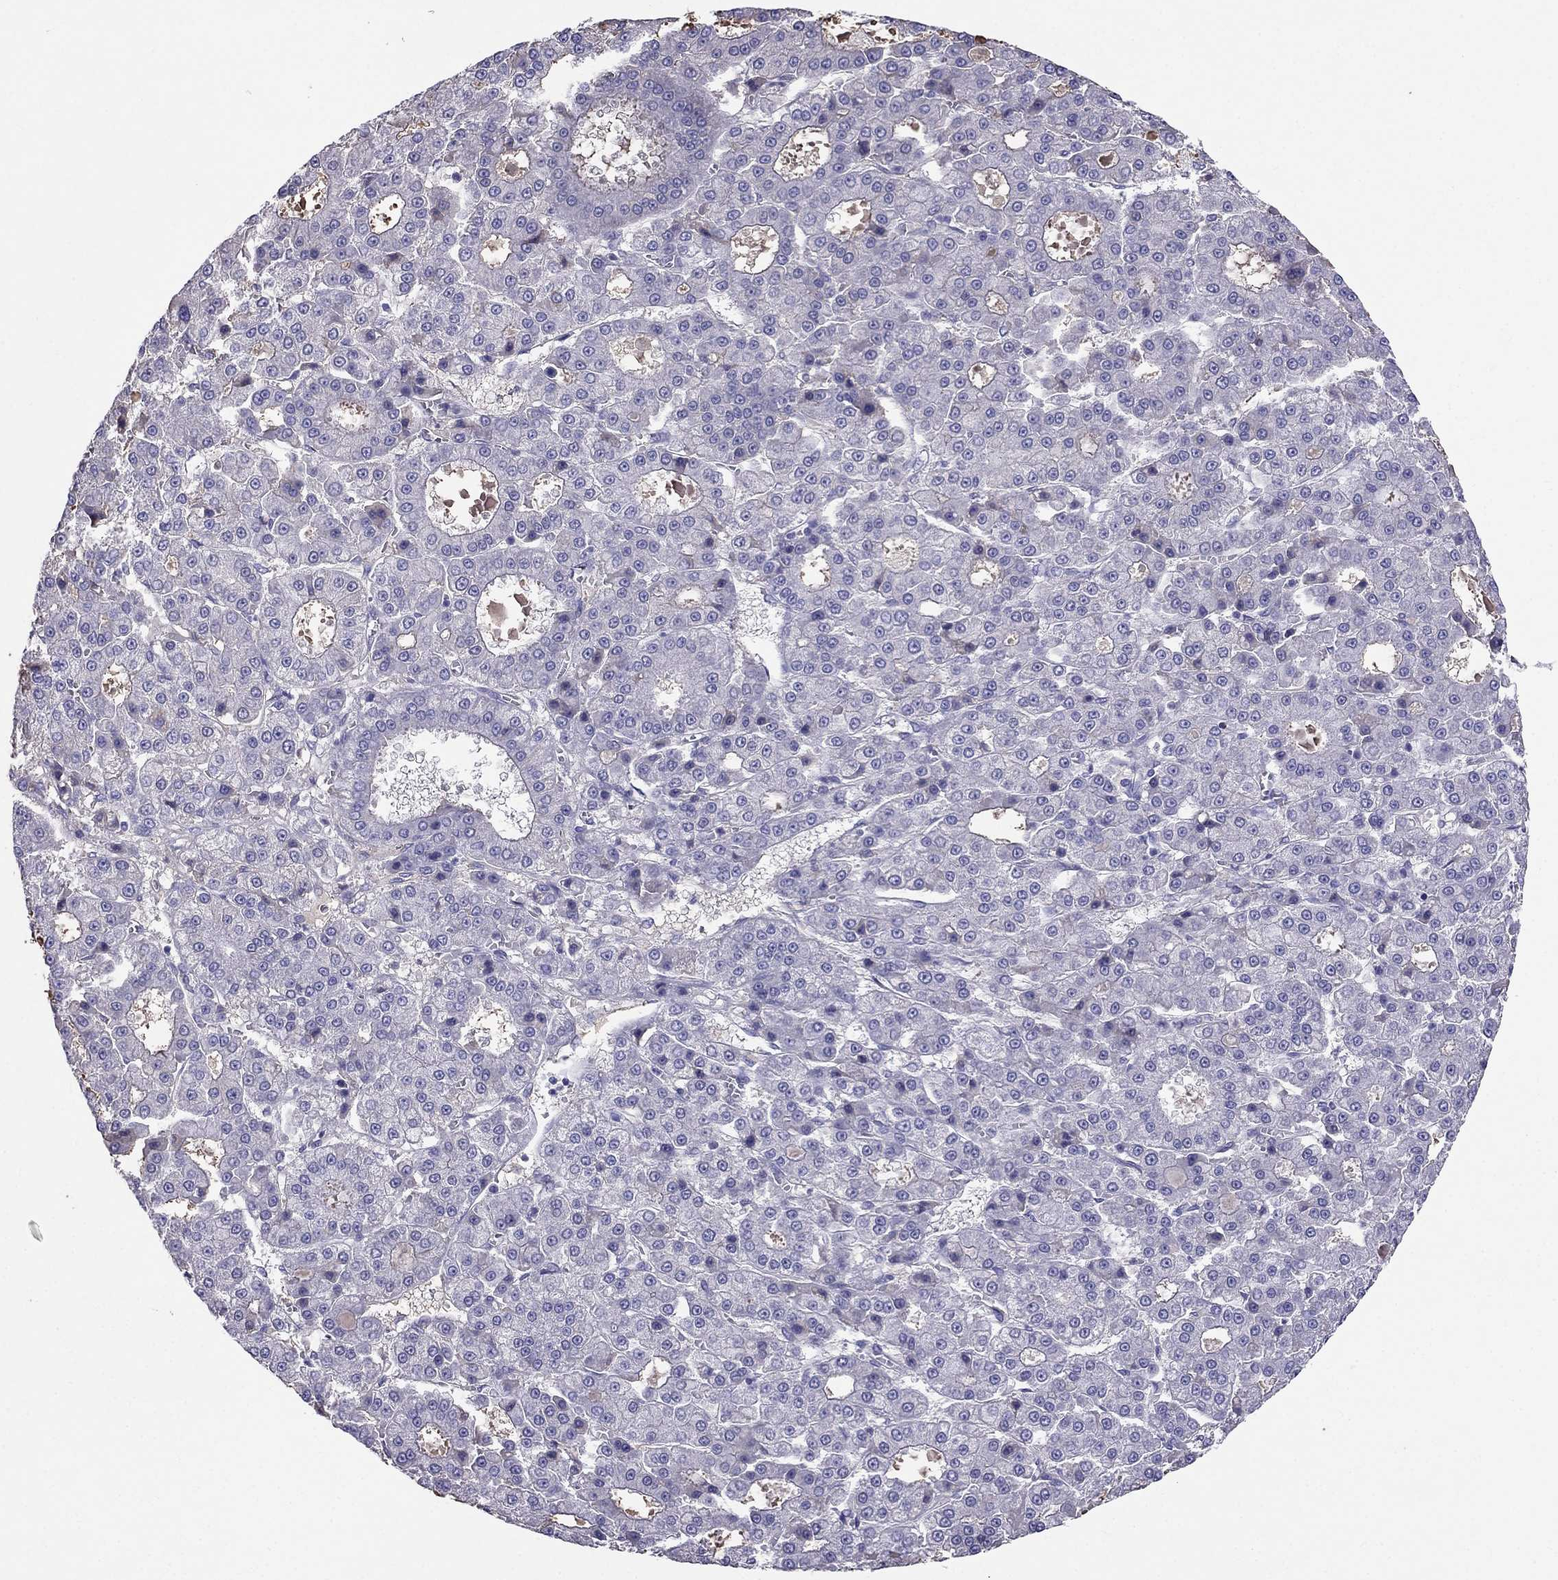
{"staining": {"intensity": "negative", "quantity": "none", "location": "none"}, "tissue": "liver cancer", "cell_type": "Tumor cells", "image_type": "cancer", "snomed": [{"axis": "morphology", "description": "Carcinoma, Hepatocellular, NOS"}, {"axis": "topography", "description": "Liver"}], "caption": "High magnification brightfield microscopy of liver cancer (hepatocellular carcinoma) stained with DAB (3,3'-diaminobenzidine) (brown) and counterstained with hematoxylin (blue): tumor cells show no significant expression.", "gene": "TBC1D21", "patient": {"sex": "male", "age": 70}}